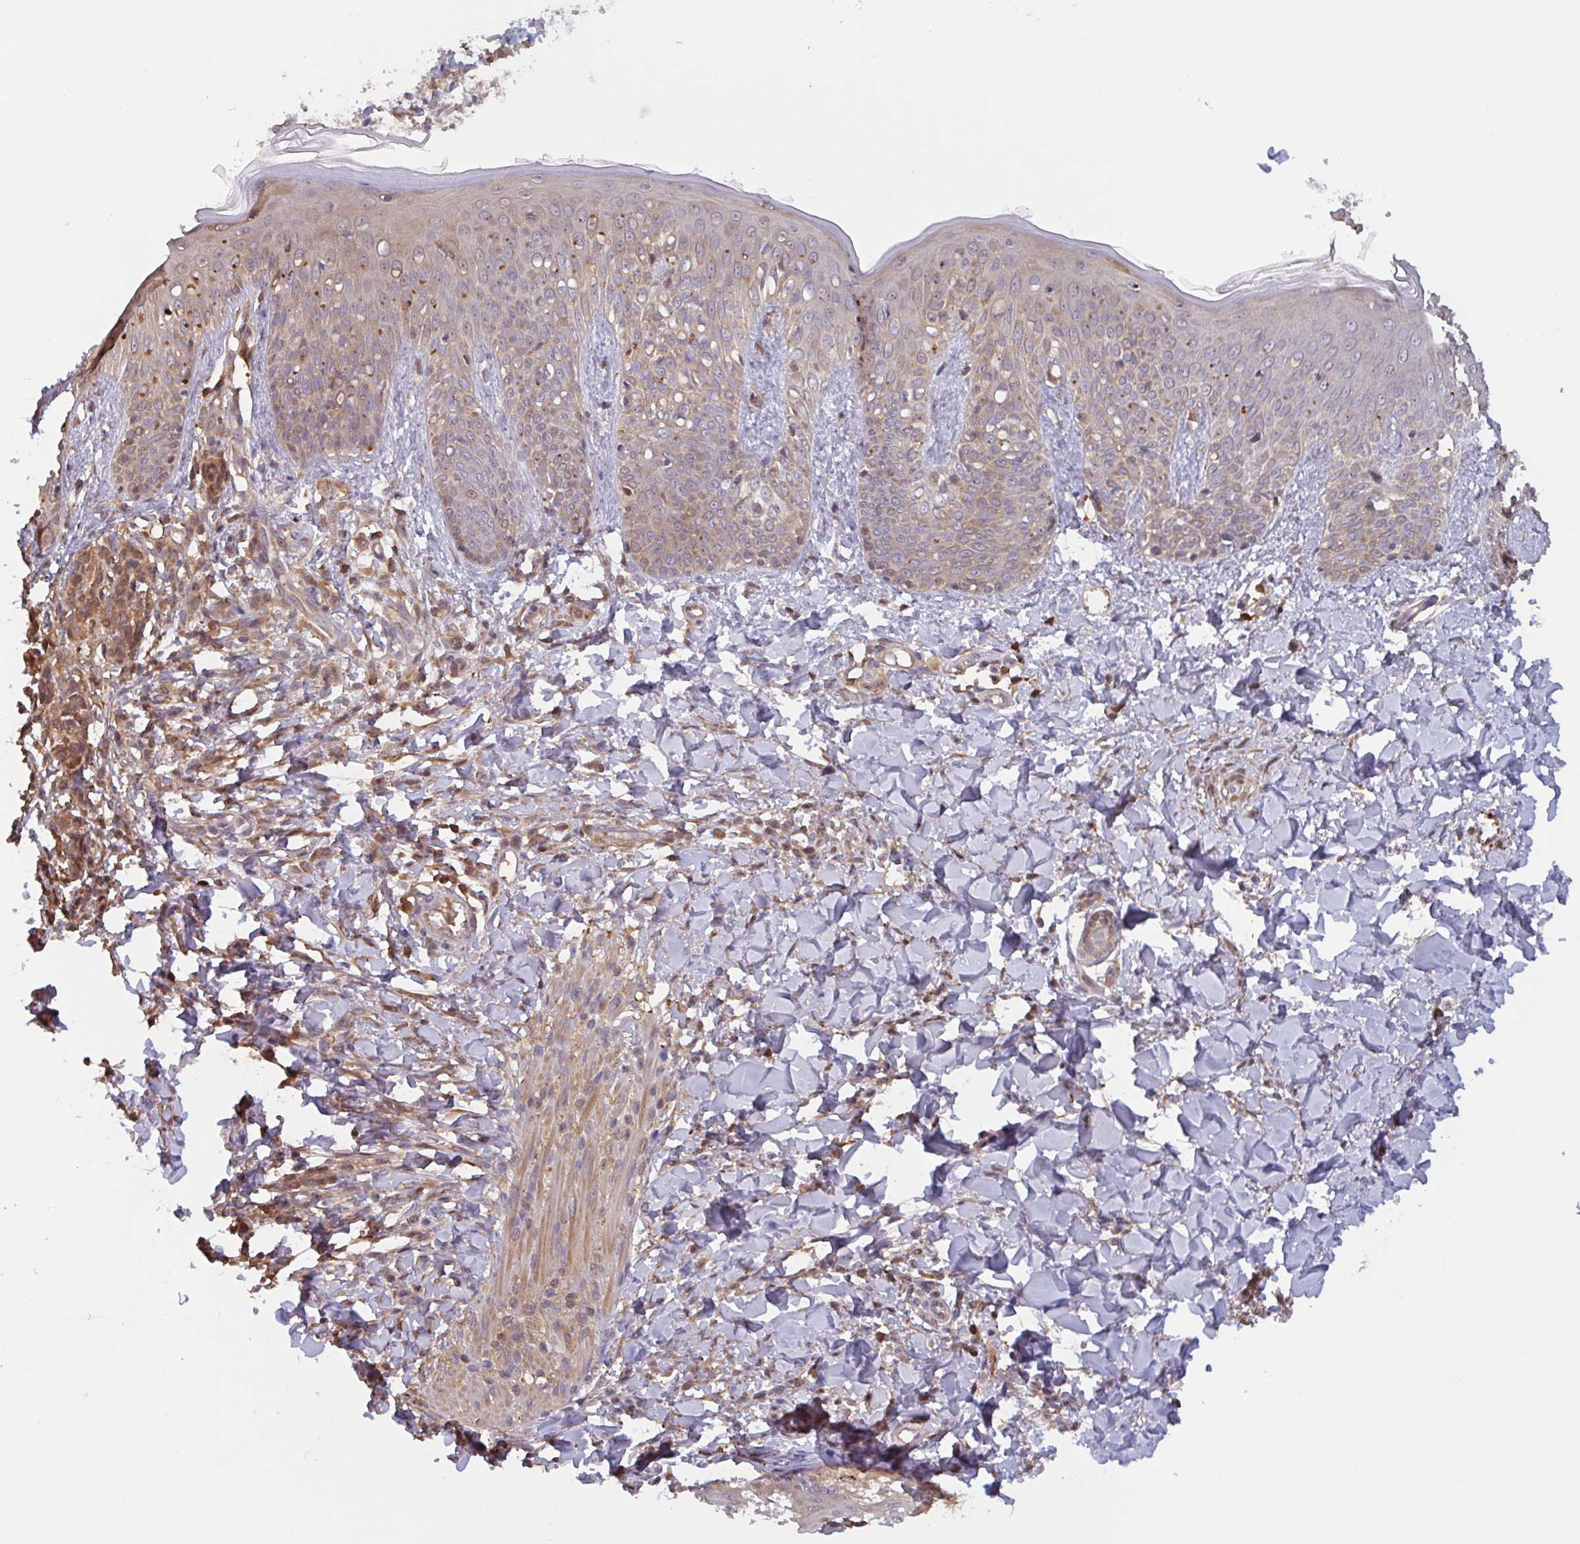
{"staining": {"intensity": "moderate", "quantity": ">75%", "location": "cytoplasmic/membranous"}, "tissue": "skin", "cell_type": "Fibroblasts", "image_type": "normal", "snomed": [{"axis": "morphology", "description": "Normal tissue, NOS"}, {"axis": "topography", "description": "Skin"}], "caption": "A brown stain labels moderate cytoplasmic/membranous expression of a protein in fibroblasts of unremarkable skin. Immunohistochemistry stains the protein of interest in brown and the nuclei are stained blue.", "gene": "OTOP2", "patient": {"sex": "male", "age": 16}}